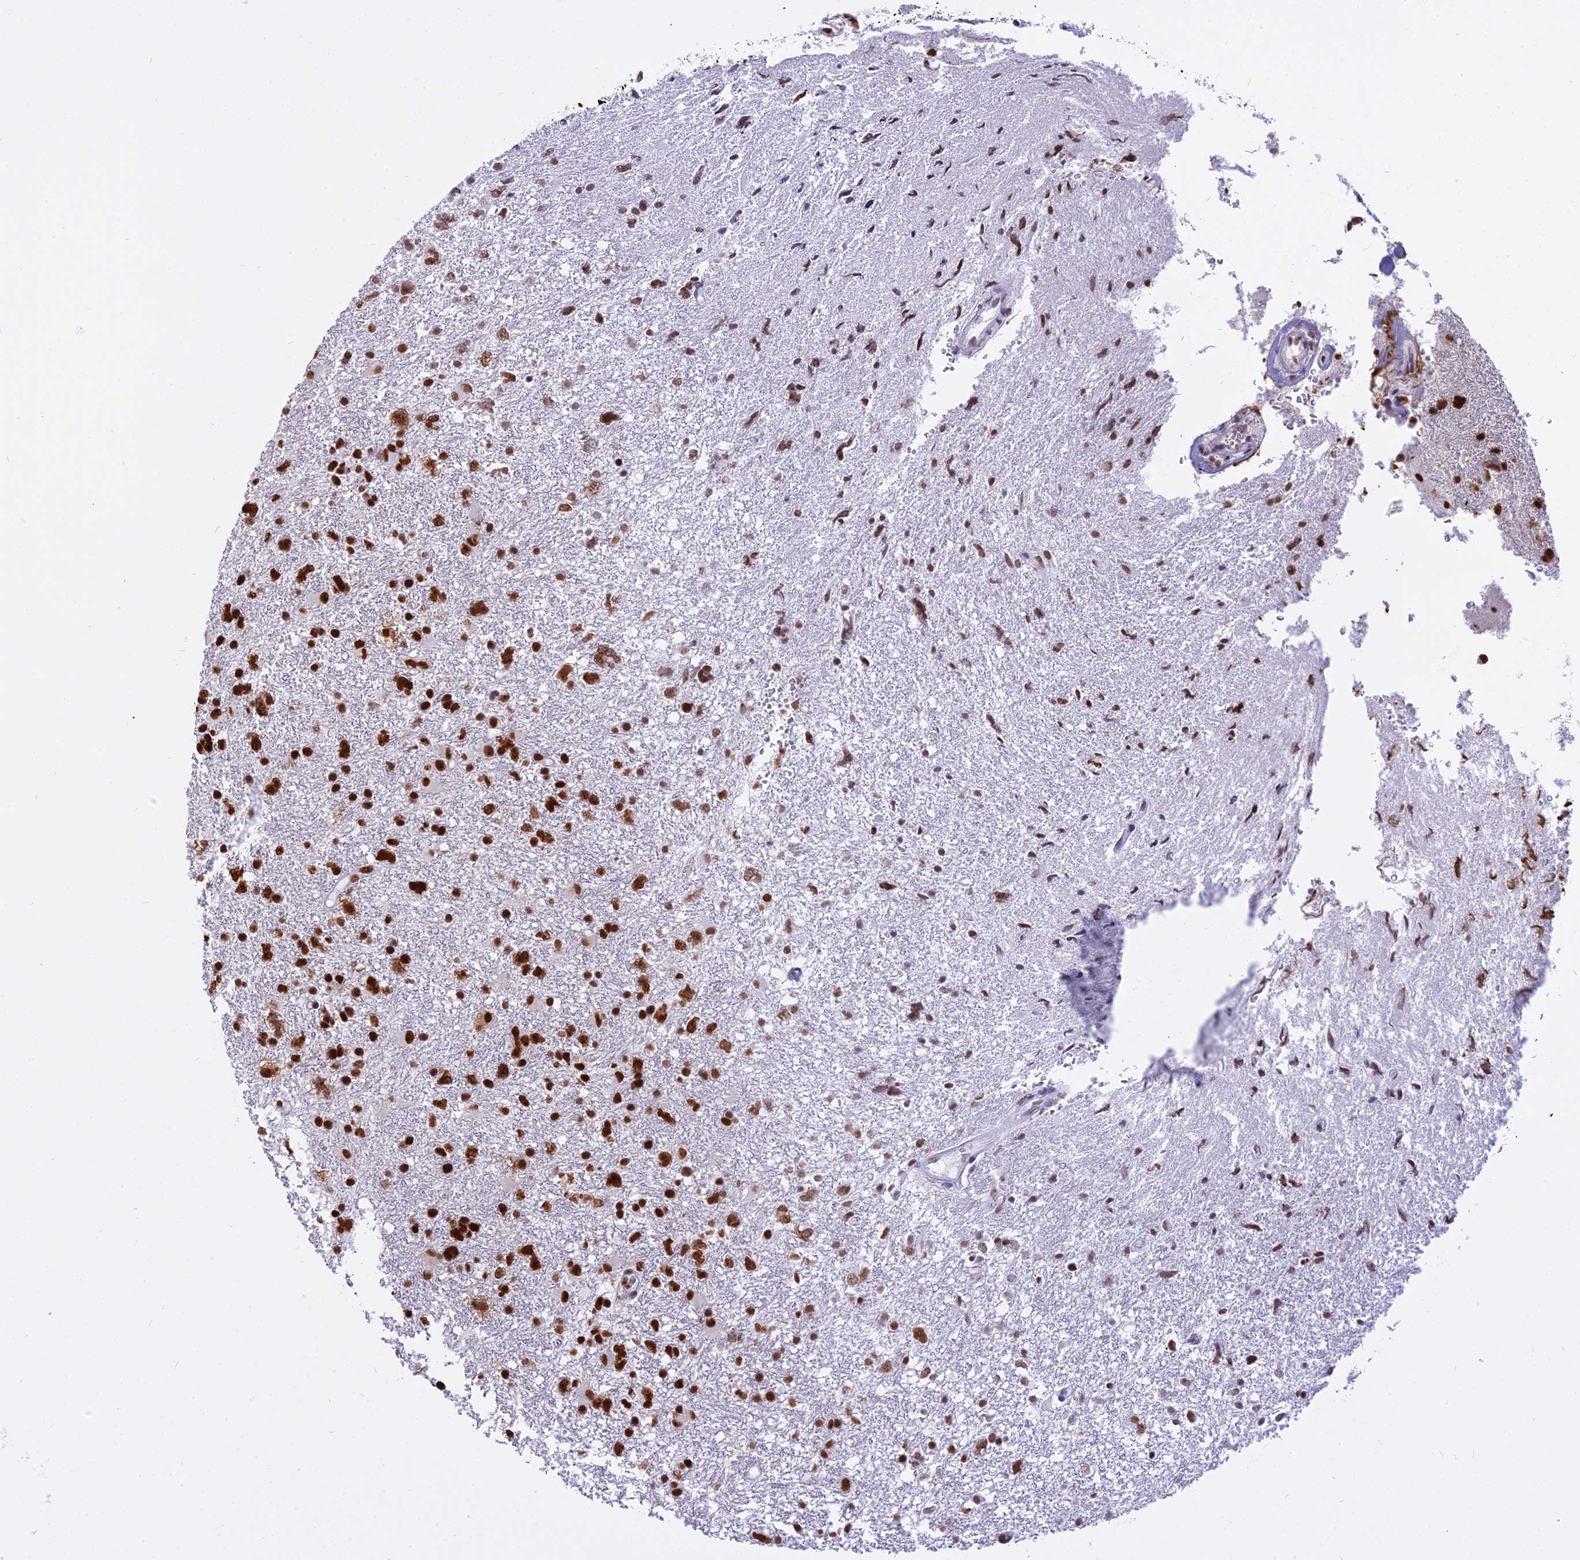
{"staining": {"intensity": "strong", "quantity": ">75%", "location": "nuclear"}, "tissue": "glioma", "cell_type": "Tumor cells", "image_type": "cancer", "snomed": [{"axis": "morphology", "description": "Glioma, malignant, High grade"}, {"axis": "topography", "description": "Brain"}], "caption": "Glioma stained with a protein marker exhibits strong staining in tumor cells.", "gene": "PARP1", "patient": {"sex": "male", "age": 61}}